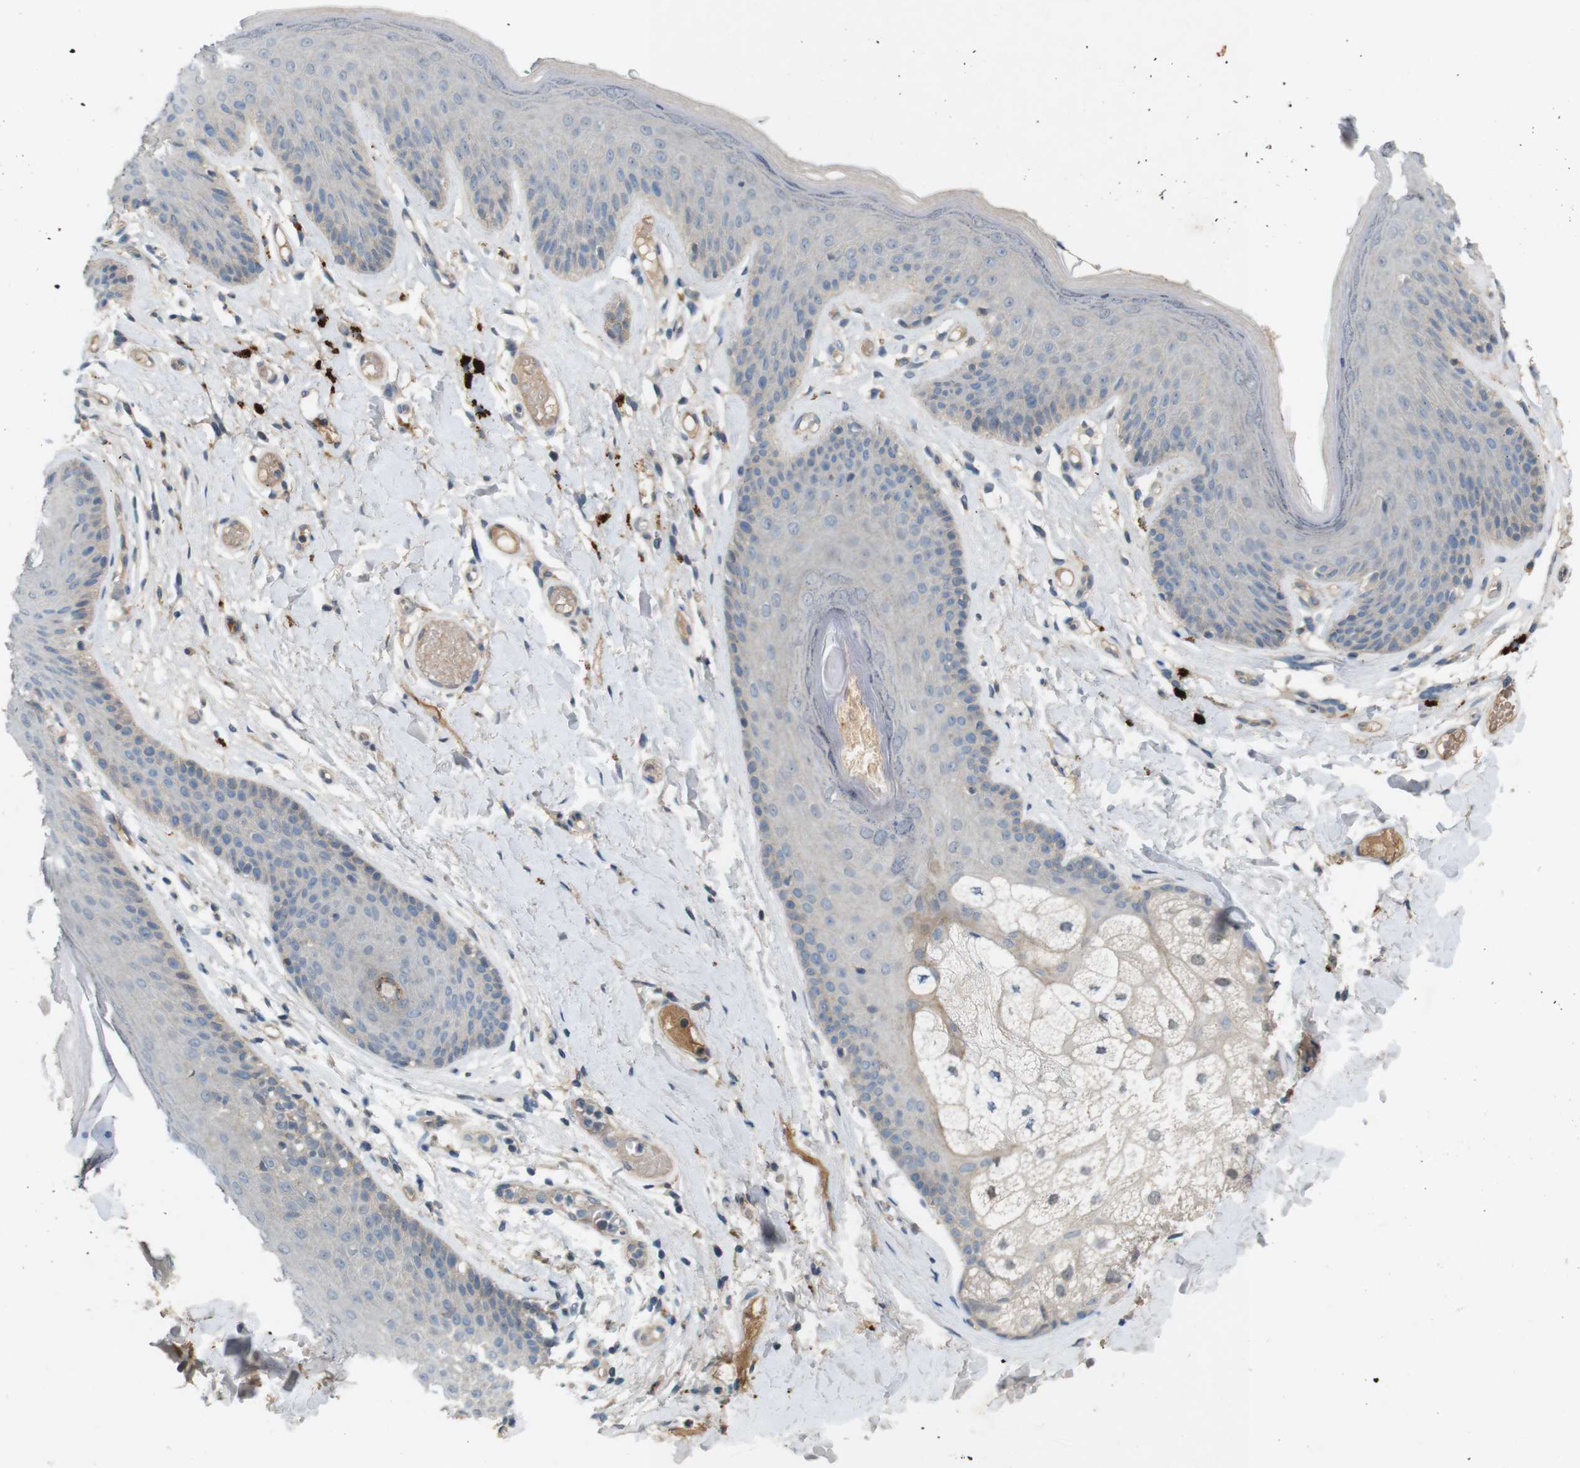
{"staining": {"intensity": "weak", "quantity": "<25%", "location": "cytoplasmic/membranous"}, "tissue": "skin", "cell_type": "Epidermal cells", "image_type": "normal", "snomed": [{"axis": "morphology", "description": "Normal tissue, NOS"}, {"axis": "topography", "description": "Vulva"}], "caption": "Immunohistochemical staining of benign skin displays no significant staining in epidermal cells.", "gene": "PVR", "patient": {"sex": "female", "age": 73}}